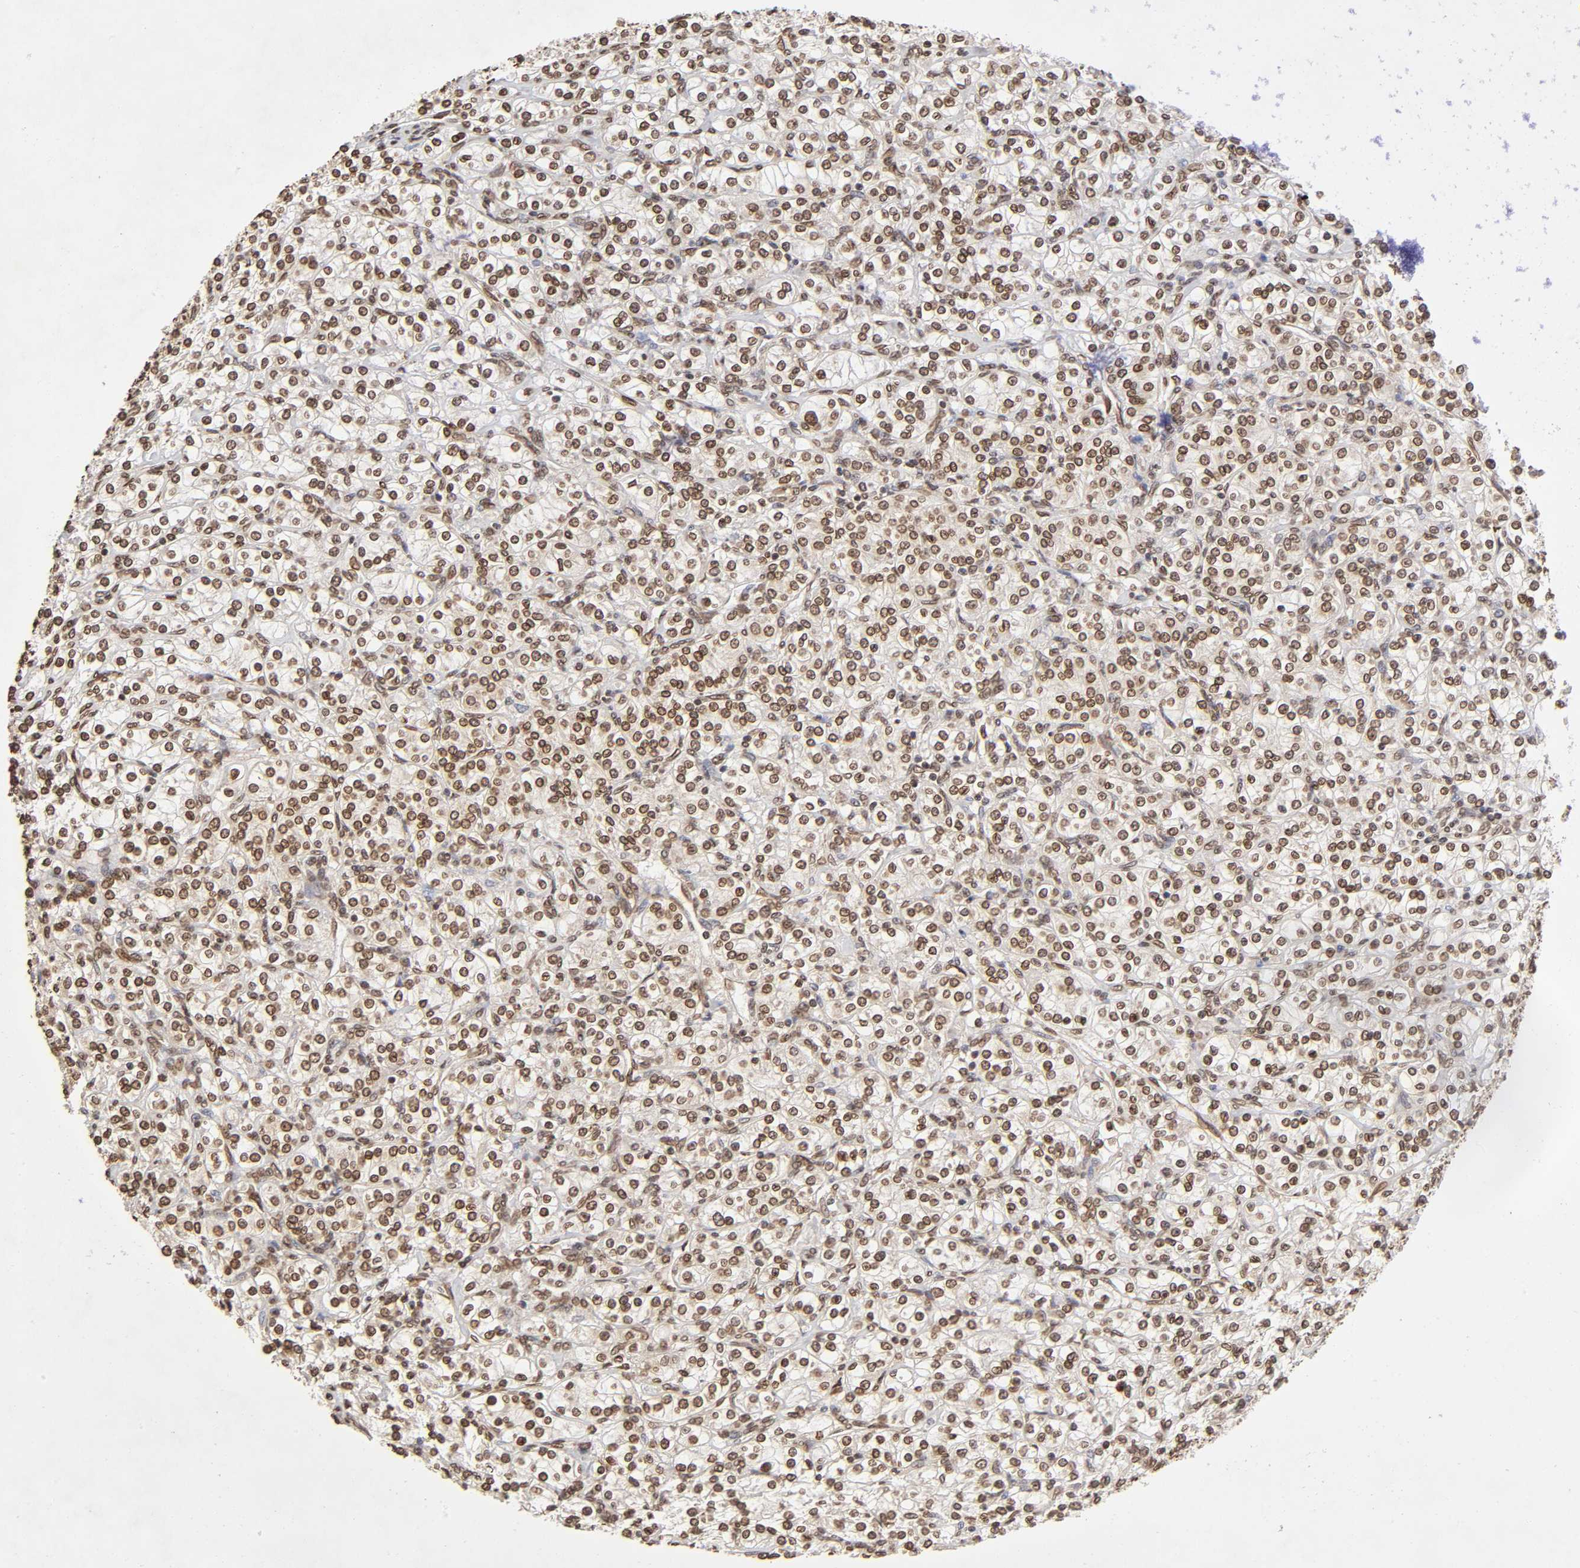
{"staining": {"intensity": "weak", "quantity": ">75%", "location": "nuclear"}, "tissue": "renal cancer", "cell_type": "Tumor cells", "image_type": "cancer", "snomed": [{"axis": "morphology", "description": "Adenocarcinoma, NOS"}, {"axis": "topography", "description": "Kidney"}], "caption": "Immunohistochemistry (IHC) (DAB (3,3'-diaminobenzidine)) staining of human renal adenocarcinoma displays weak nuclear protein positivity in approximately >75% of tumor cells. The protein of interest is stained brown, and the nuclei are stained in blue (DAB (3,3'-diaminobenzidine) IHC with brightfield microscopy, high magnification).", "gene": "MLLT6", "patient": {"sex": "male", "age": 77}}